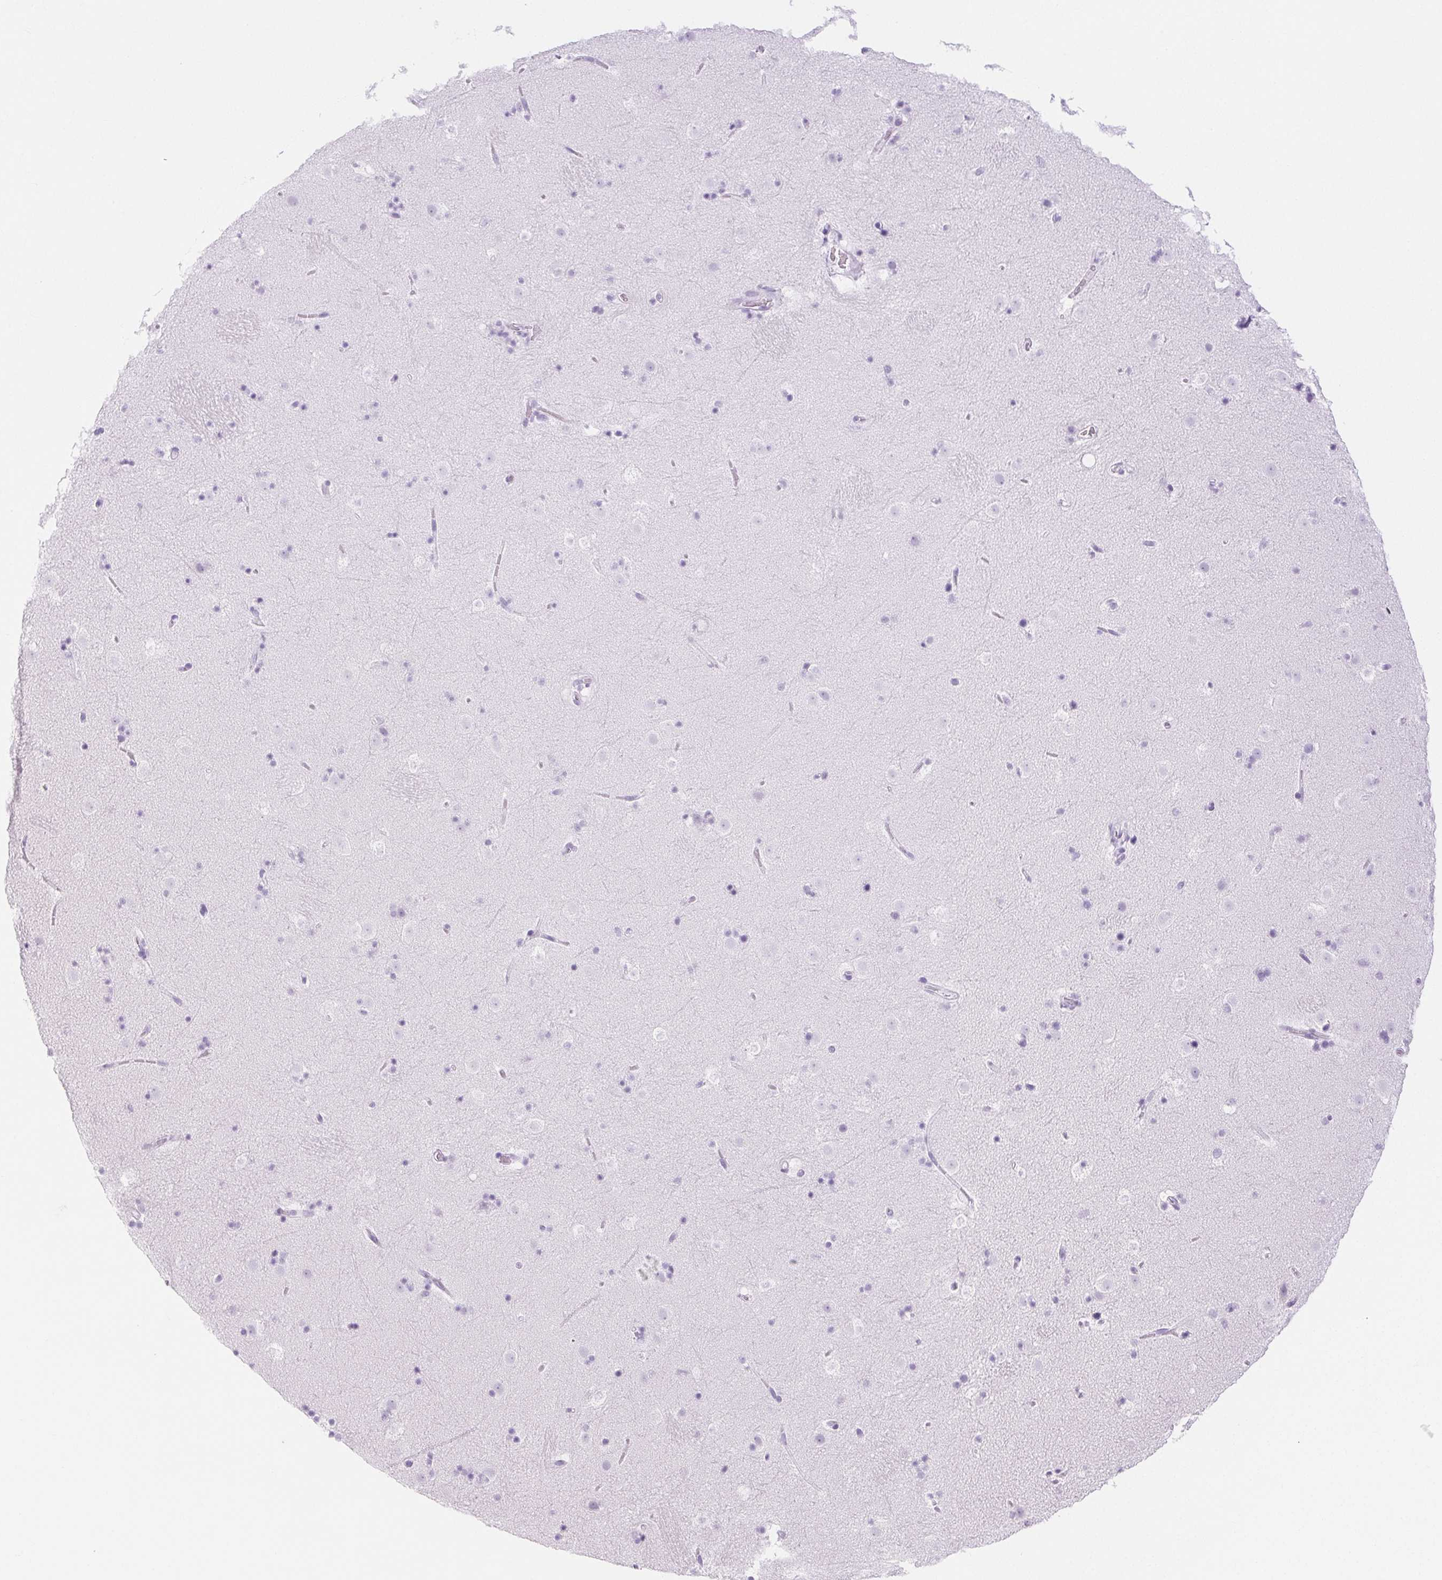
{"staining": {"intensity": "negative", "quantity": "none", "location": "none"}, "tissue": "caudate", "cell_type": "Glial cells", "image_type": "normal", "snomed": [{"axis": "morphology", "description": "Normal tissue, NOS"}, {"axis": "topography", "description": "Lateral ventricle wall"}], "caption": "This is a image of immunohistochemistry (IHC) staining of benign caudate, which shows no expression in glial cells.", "gene": "PI3", "patient": {"sex": "male", "age": 37}}